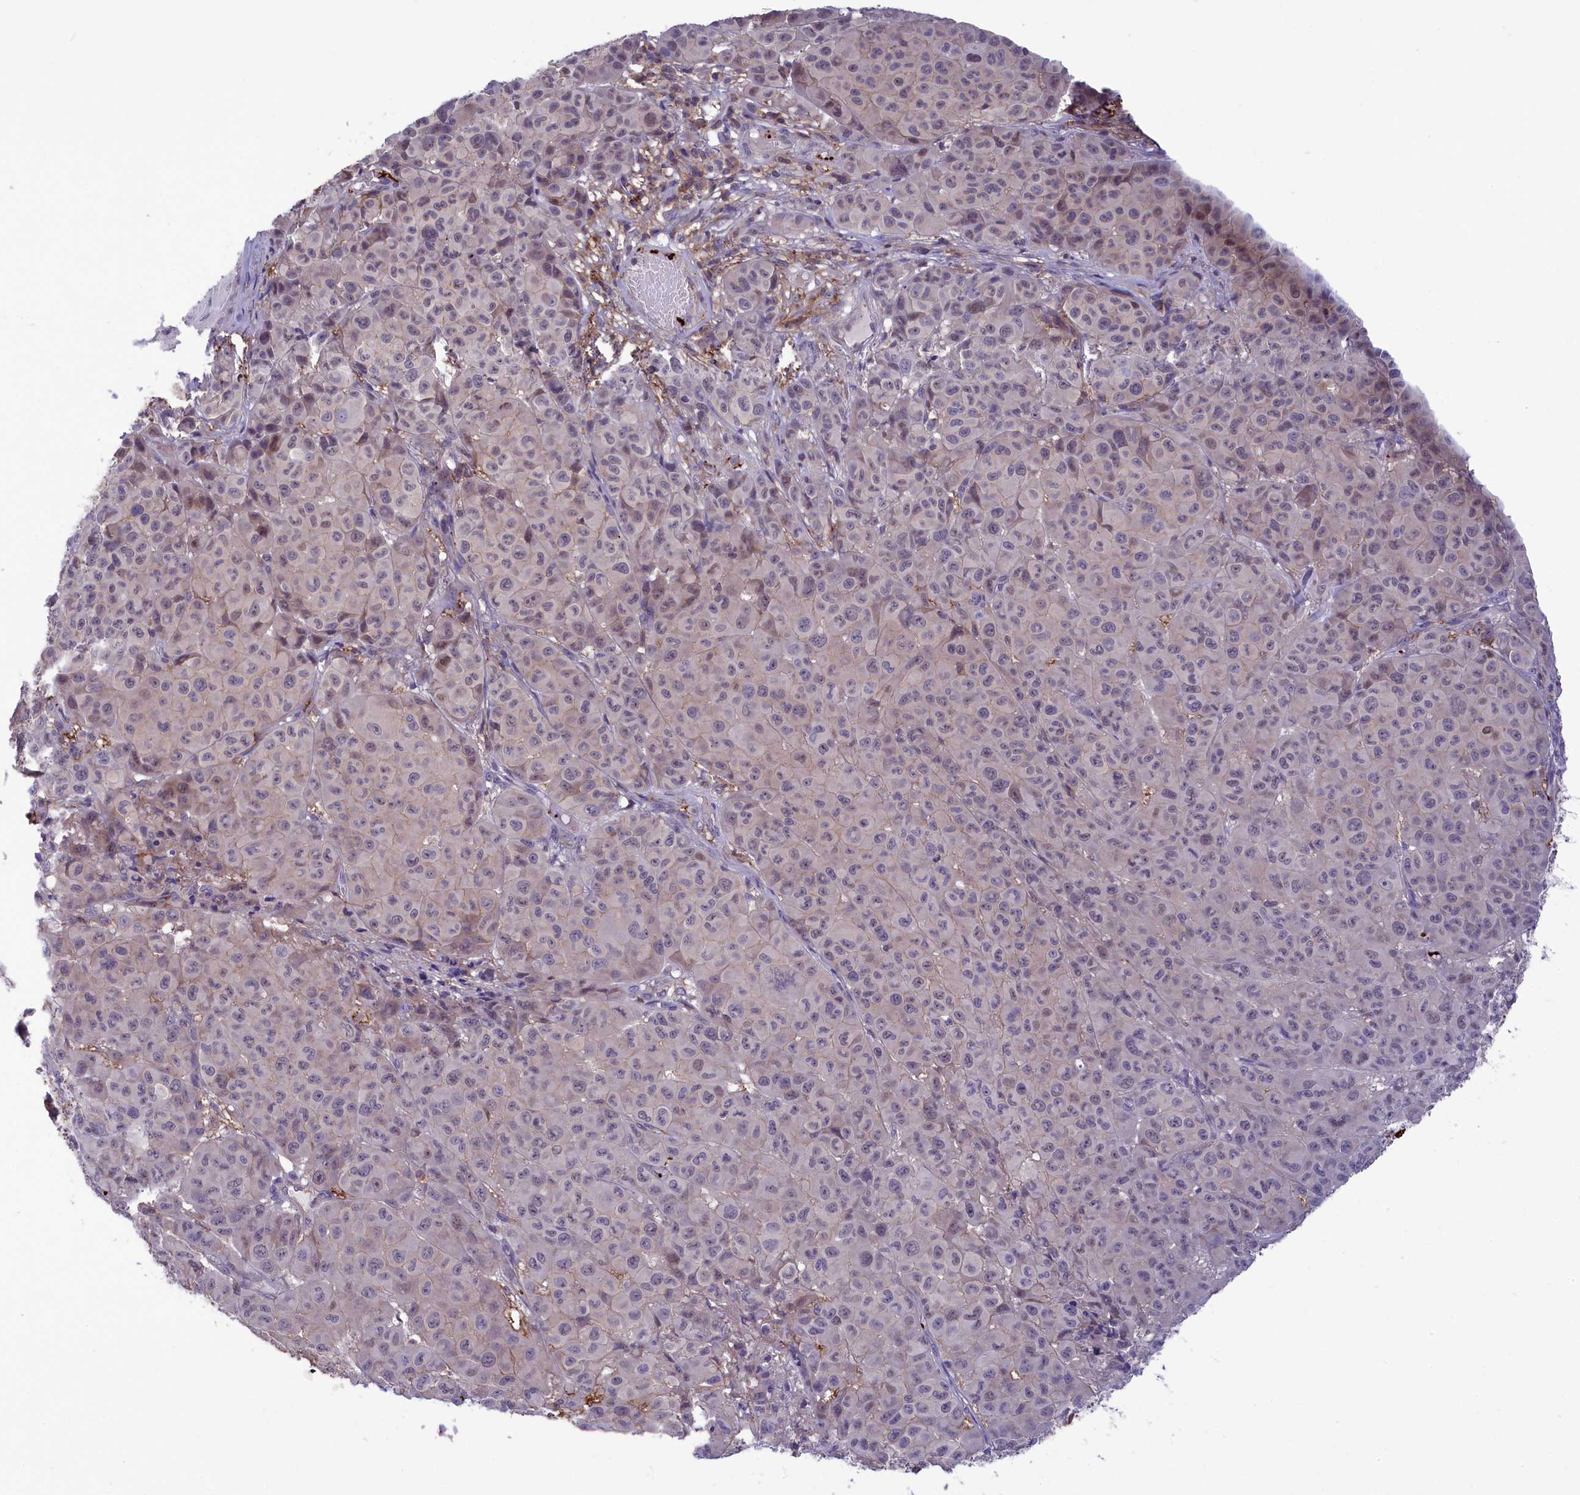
{"staining": {"intensity": "weak", "quantity": "<25%", "location": "cytoplasmic/membranous"}, "tissue": "melanoma", "cell_type": "Tumor cells", "image_type": "cancer", "snomed": [{"axis": "morphology", "description": "Malignant melanoma, NOS"}, {"axis": "topography", "description": "Skin"}], "caption": "High power microscopy image of an immunohistochemistry image of melanoma, revealing no significant staining in tumor cells.", "gene": "HEATR3", "patient": {"sex": "male", "age": 73}}